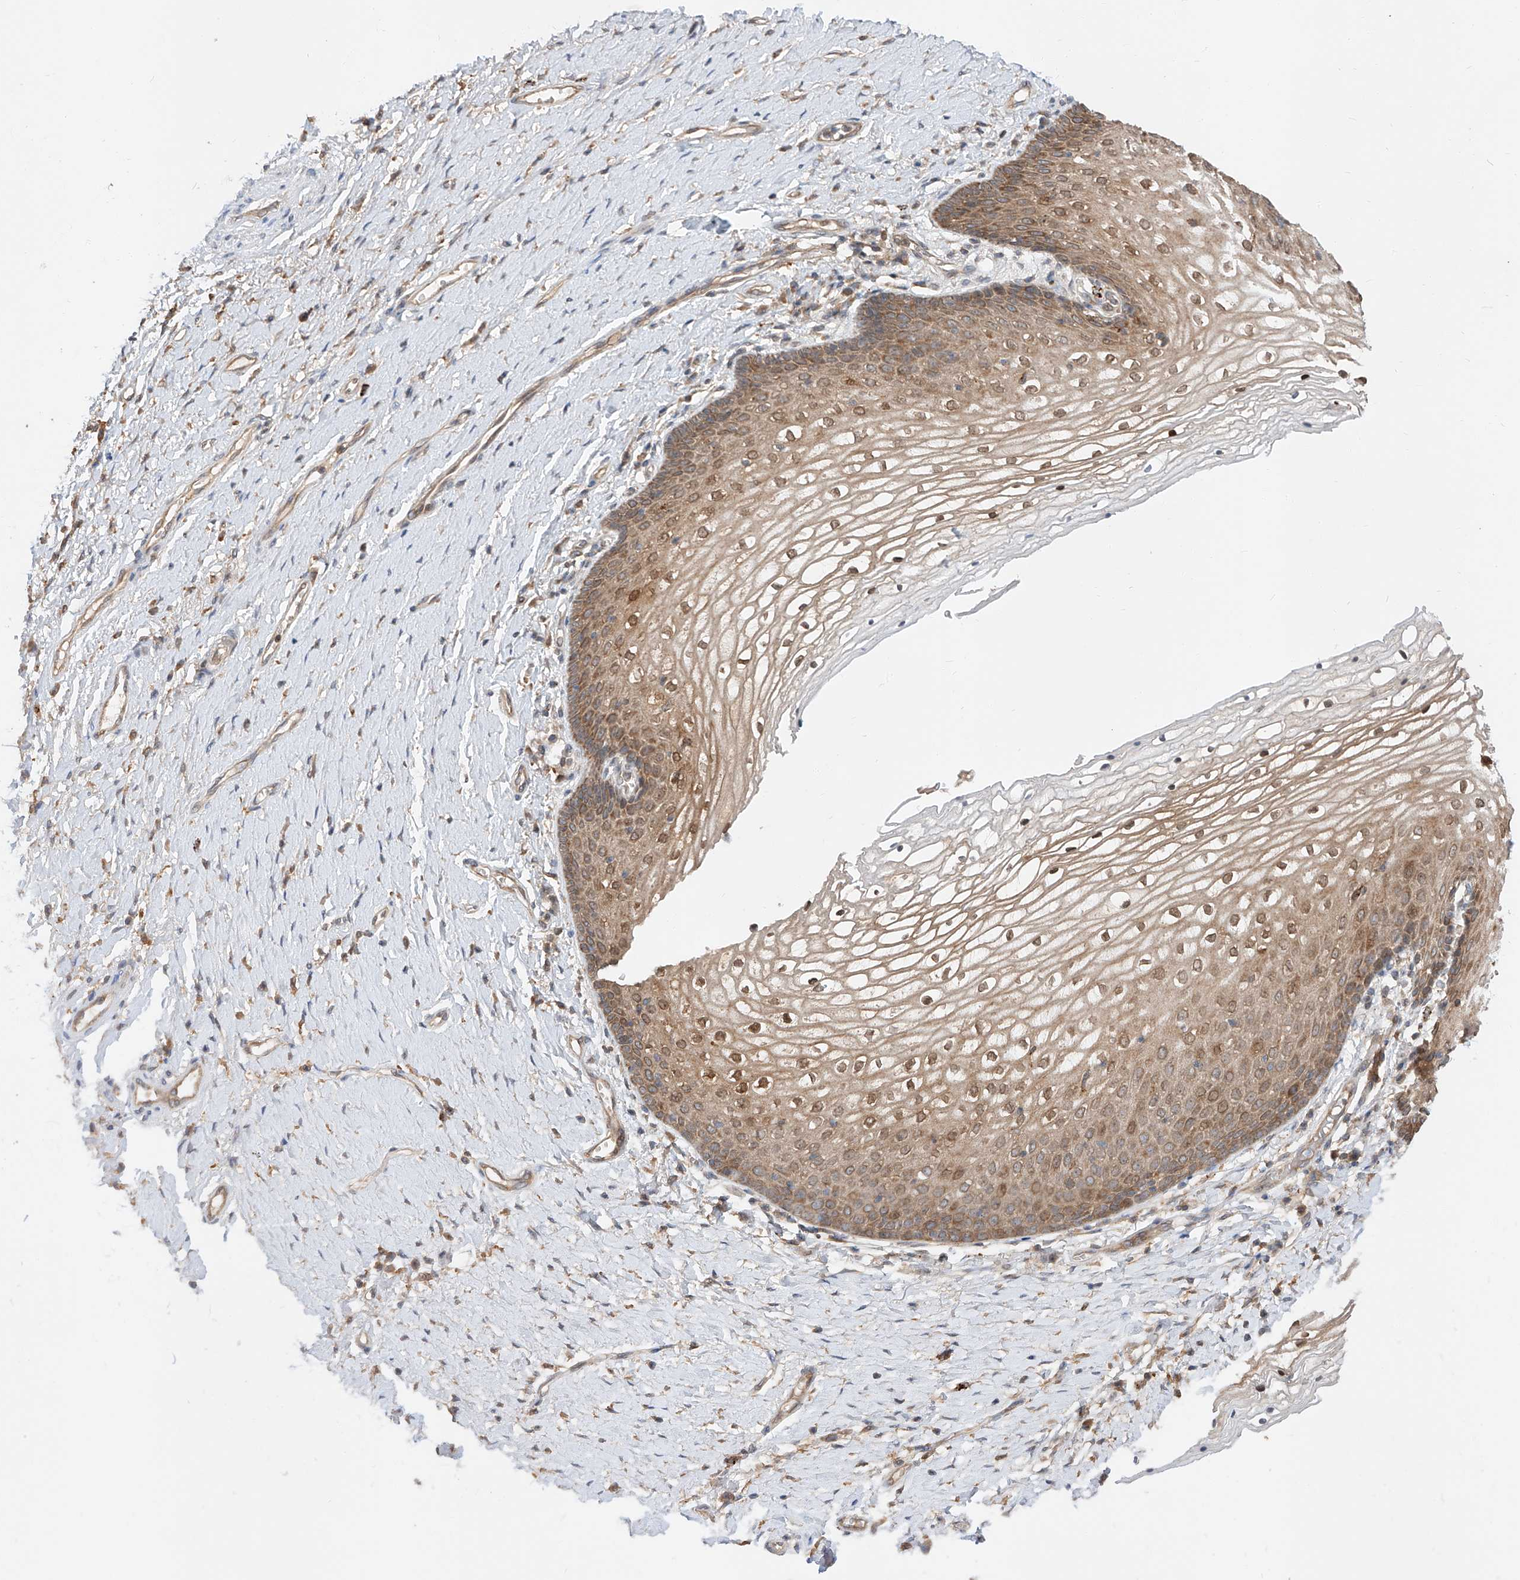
{"staining": {"intensity": "moderate", "quantity": ">75%", "location": "cytoplasmic/membranous,nuclear"}, "tissue": "vagina", "cell_type": "Squamous epithelial cells", "image_type": "normal", "snomed": [{"axis": "morphology", "description": "Normal tissue, NOS"}, {"axis": "topography", "description": "Vagina"}], "caption": "IHC micrograph of unremarkable vagina stained for a protein (brown), which displays medium levels of moderate cytoplasmic/membranous,nuclear expression in approximately >75% of squamous epithelial cells.", "gene": "DIRAS3", "patient": {"sex": "female", "age": 60}}